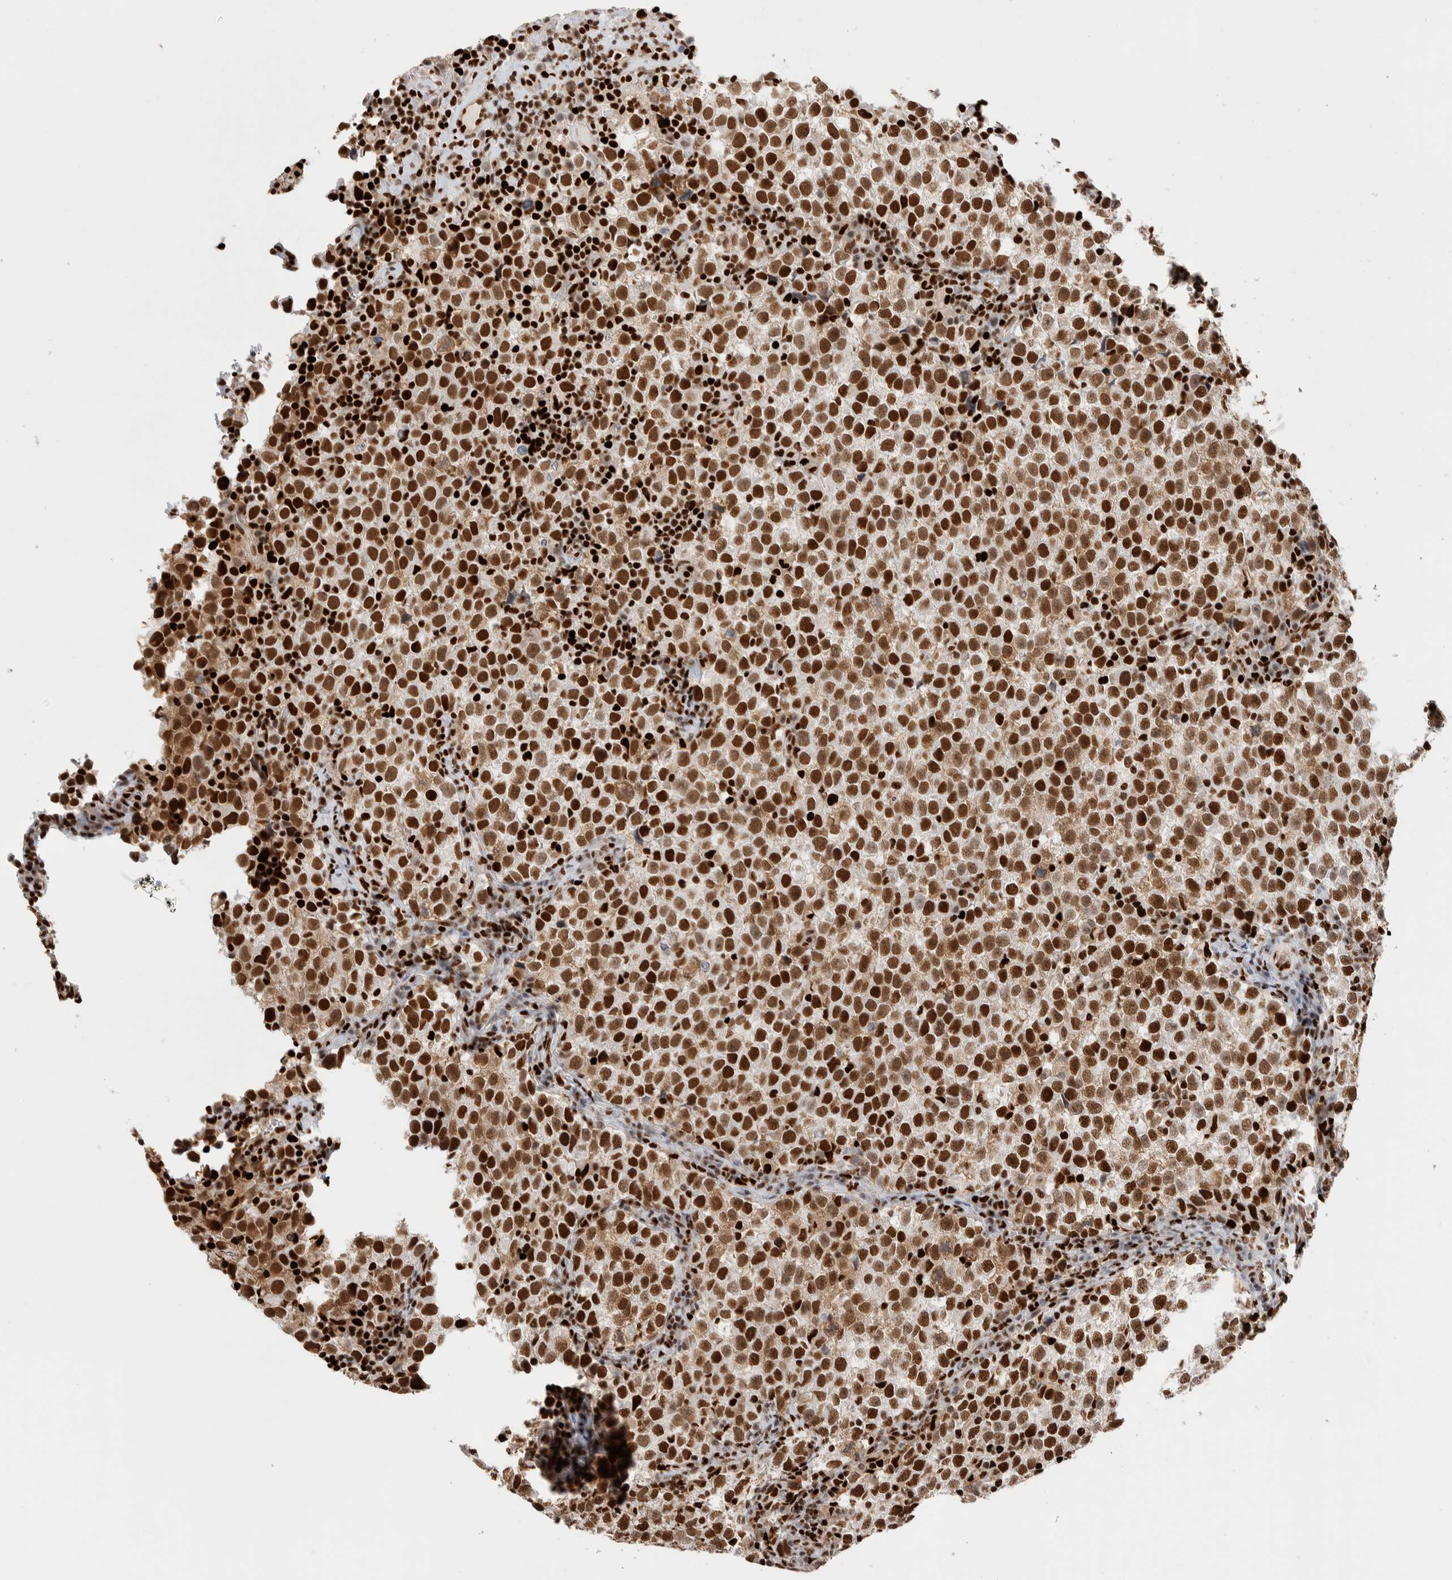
{"staining": {"intensity": "strong", "quantity": ">75%", "location": "nuclear"}, "tissue": "testis cancer", "cell_type": "Tumor cells", "image_type": "cancer", "snomed": [{"axis": "morphology", "description": "Normal tissue, NOS"}, {"axis": "morphology", "description": "Seminoma, NOS"}, {"axis": "topography", "description": "Testis"}], "caption": "There is high levels of strong nuclear staining in tumor cells of testis cancer, as demonstrated by immunohistochemical staining (brown color).", "gene": "RNASEK-C17orf49", "patient": {"sex": "male", "age": 43}}